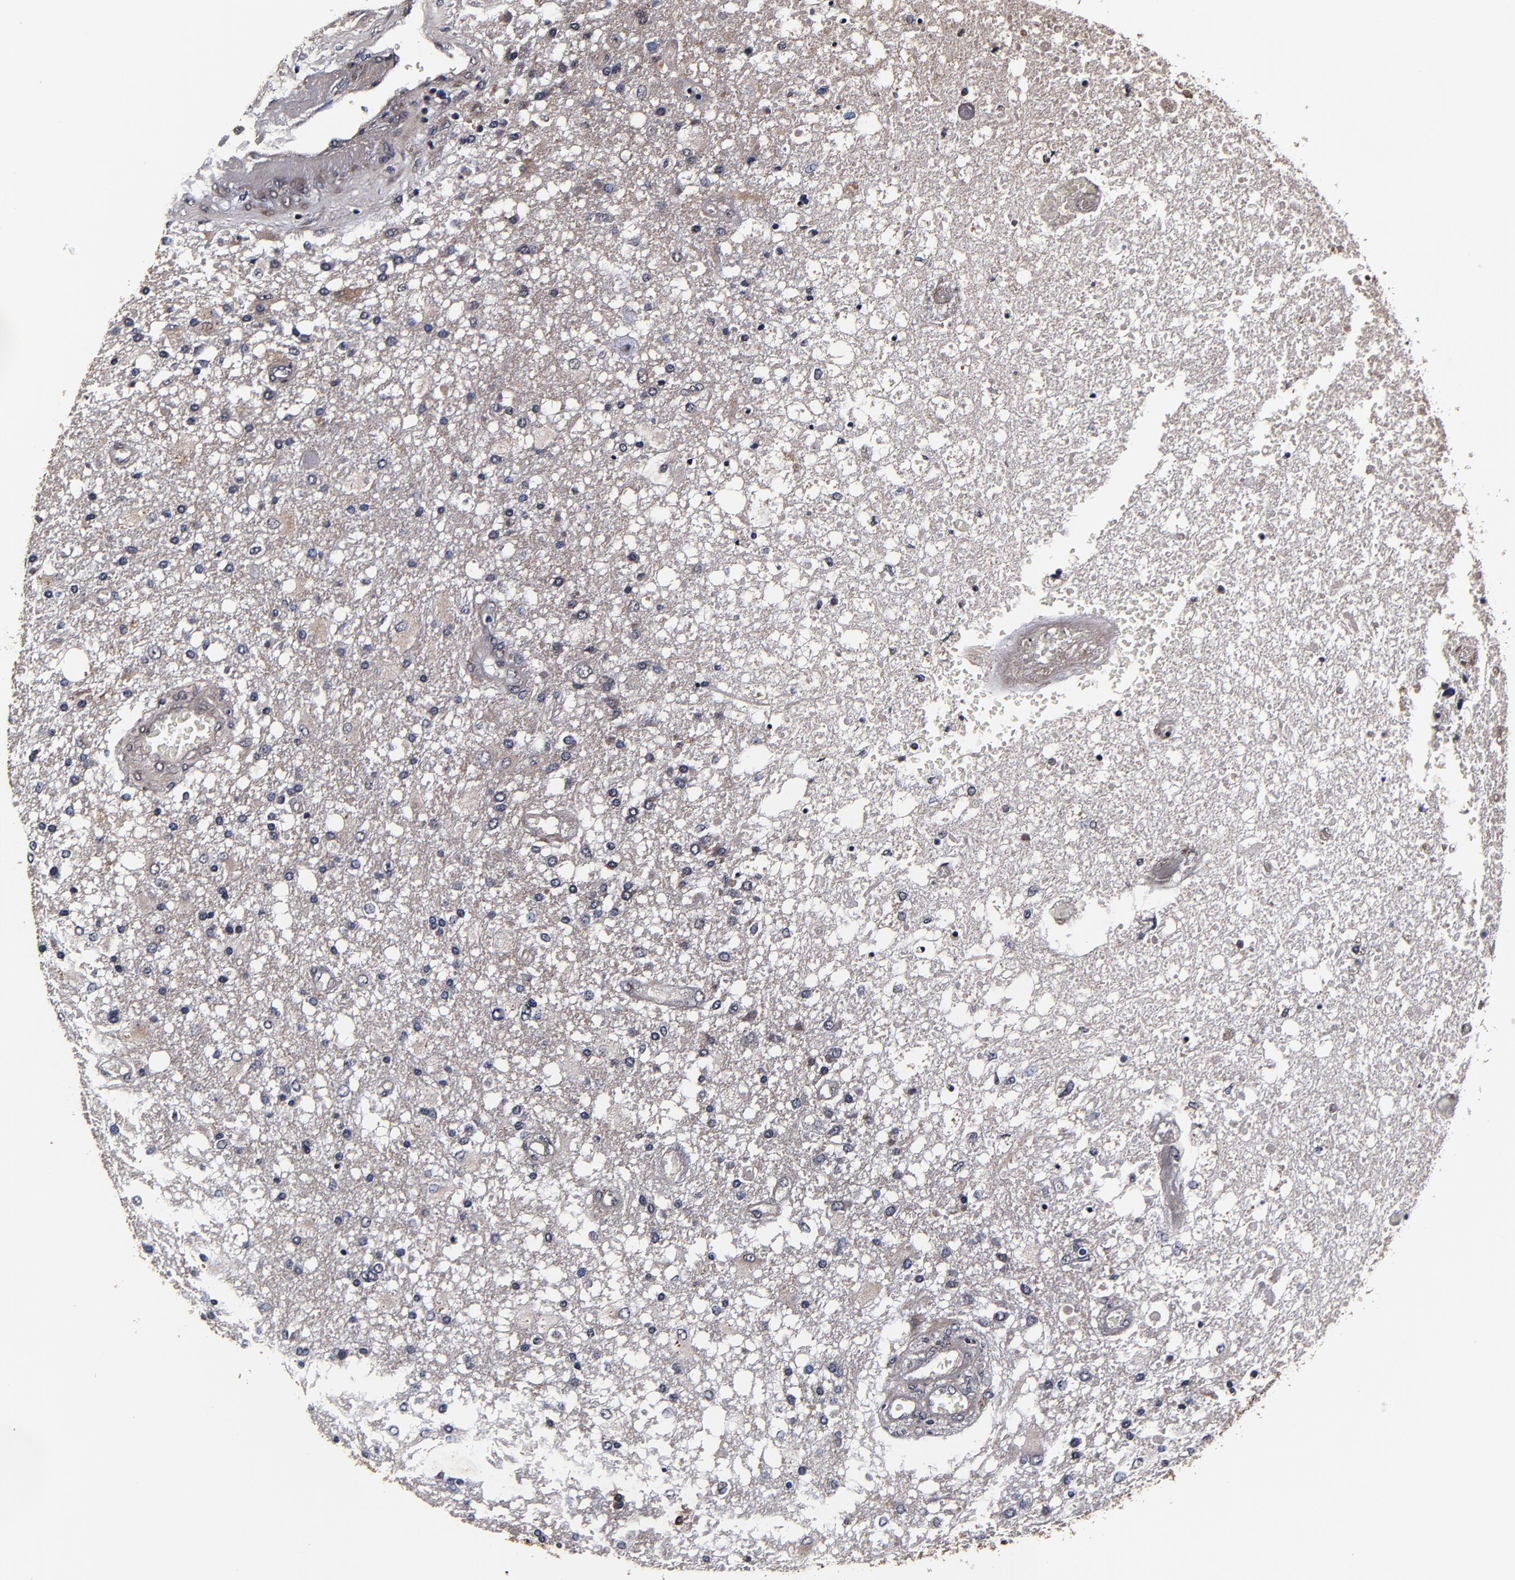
{"staining": {"intensity": "negative", "quantity": "none", "location": "none"}, "tissue": "glioma", "cell_type": "Tumor cells", "image_type": "cancer", "snomed": [{"axis": "morphology", "description": "Glioma, malignant, High grade"}, {"axis": "topography", "description": "Cerebral cortex"}], "caption": "A high-resolution image shows immunohistochemistry (IHC) staining of glioma, which reveals no significant expression in tumor cells.", "gene": "MMP15", "patient": {"sex": "male", "age": 79}}